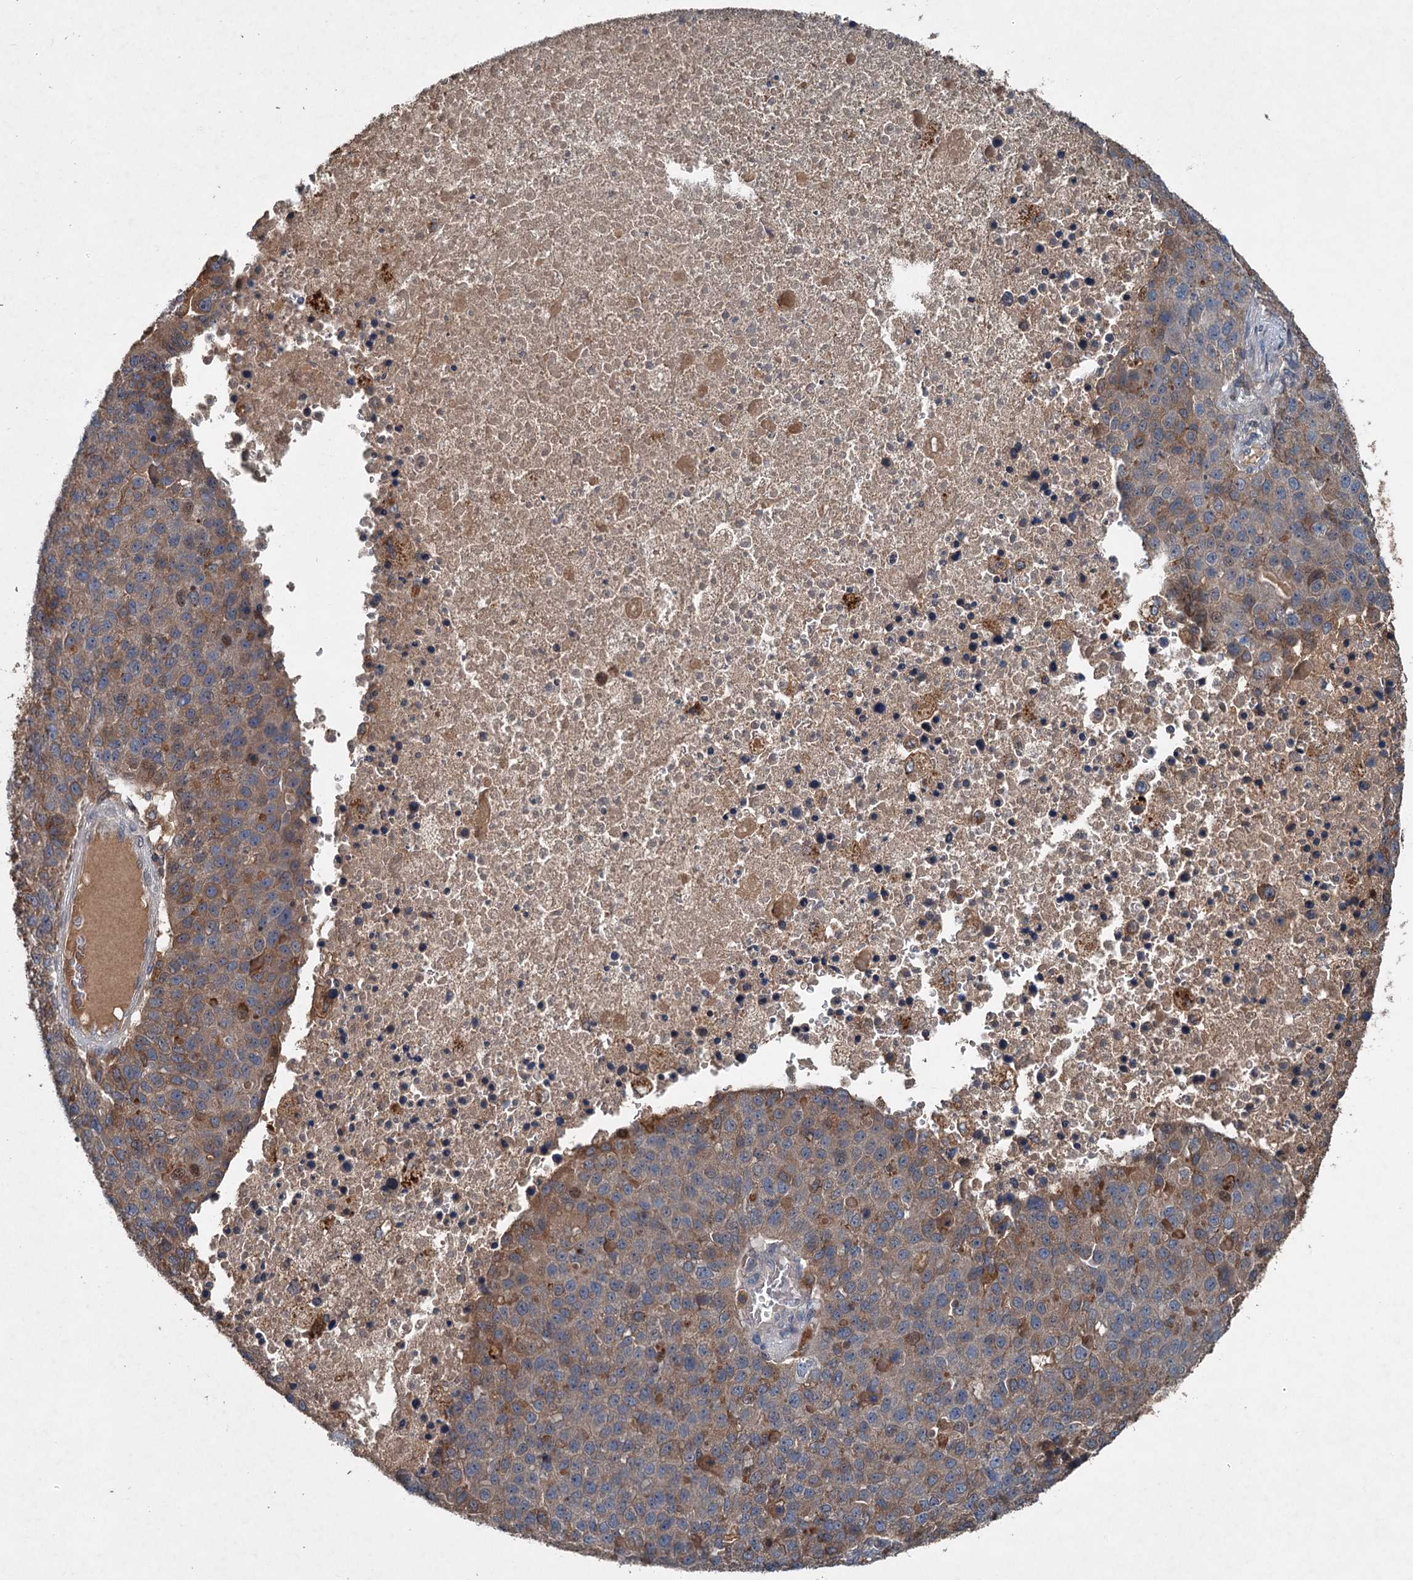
{"staining": {"intensity": "moderate", "quantity": "25%-75%", "location": "cytoplasmic/membranous"}, "tissue": "pancreatic cancer", "cell_type": "Tumor cells", "image_type": "cancer", "snomed": [{"axis": "morphology", "description": "Adenocarcinoma, NOS"}, {"axis": "topography", "description": "Pancreas"}], "caption": "Protein expression analysis of pancreatic cancer exhibits moderate cytoplasmic/membranous staining in about 25%-75% of tumor cells.", "gene": "TAPBPL", "patient": {"sex": "female", "age": 61}}